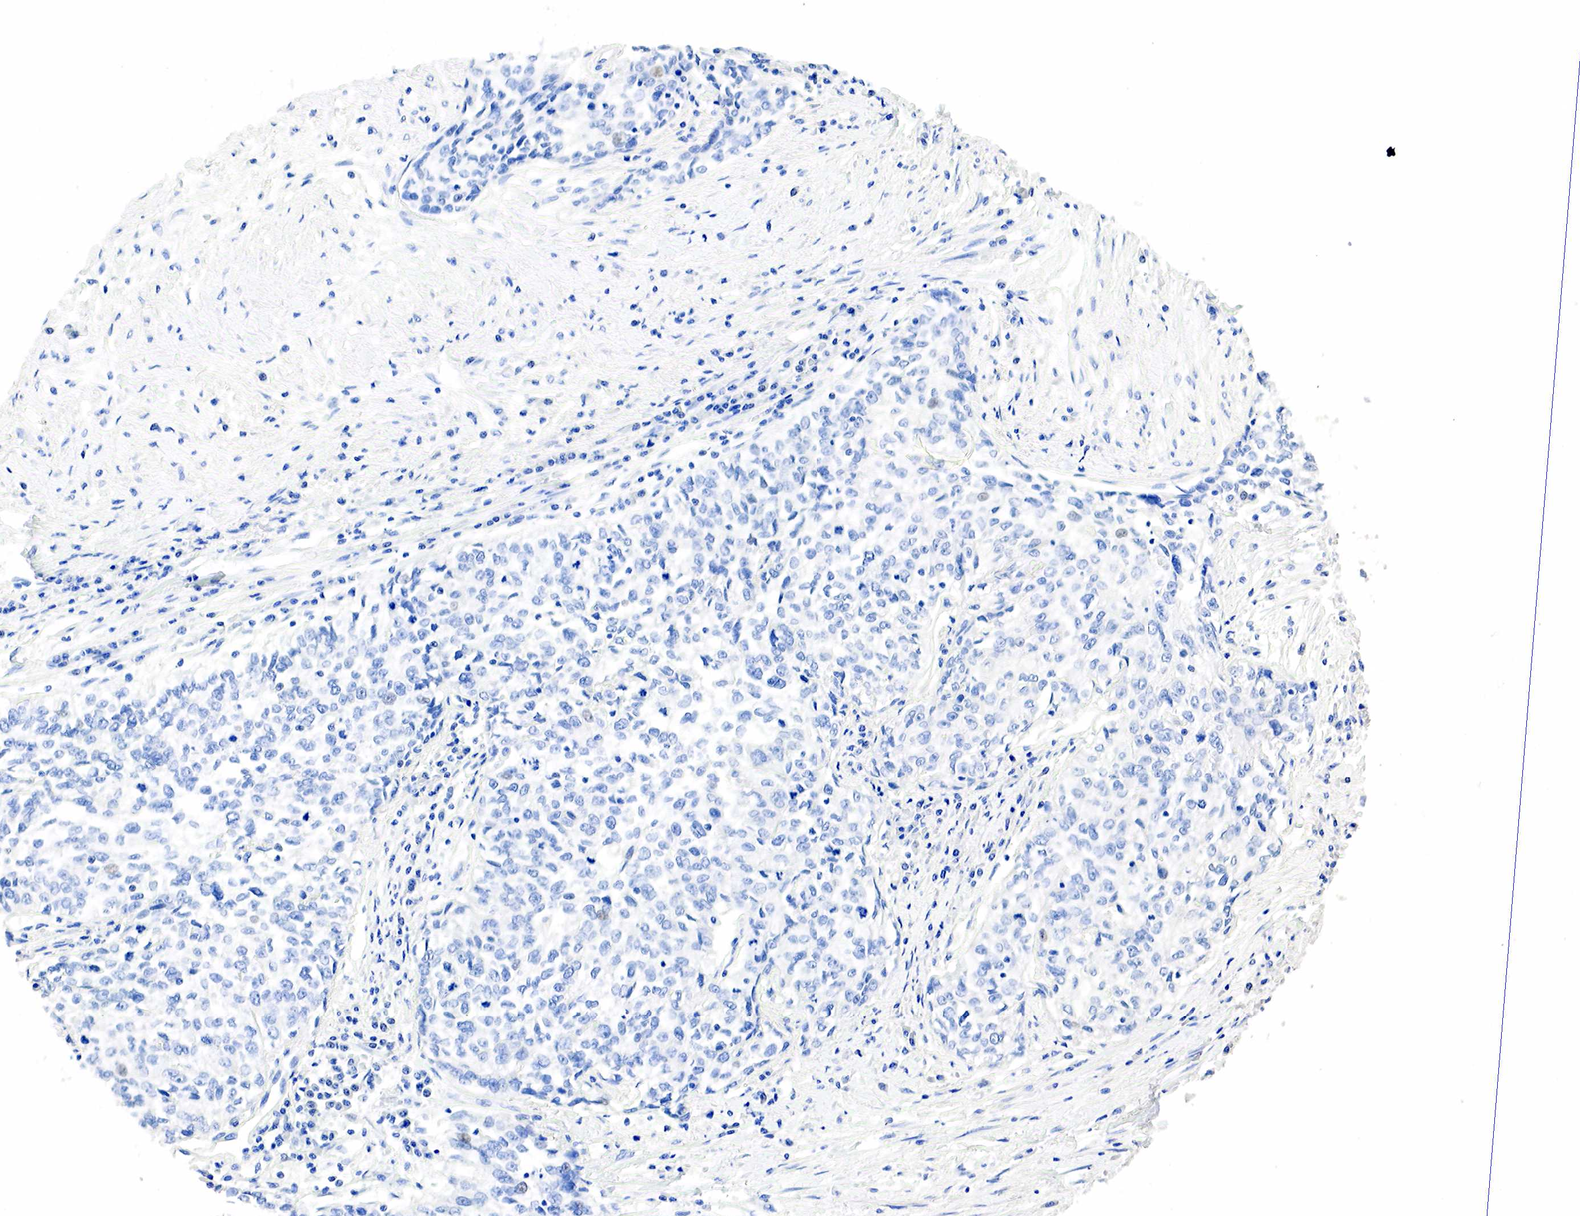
{"staining": {"intensity": "negative", "quantity": "none", "location": "none"}, "tissue": "cervical cancer", "cell_type": "Tumor cells", "image_type": "cancer", "snomed": [{"axis": "morphology", "description": "Squamous cell carcinoma, NOS"}, {"axis": "topography", "description": "Cervix"}], "caption": "An image of cervical squamous cell carcinoma stained for a protein exhibits no brown staining in tumor cells. (Brightfield microscopy of DAB (3,3'-diaminobenzidine) IHC at high magnification).", "gene": "SST", "patient": {"sex": "female", "age": 57}}